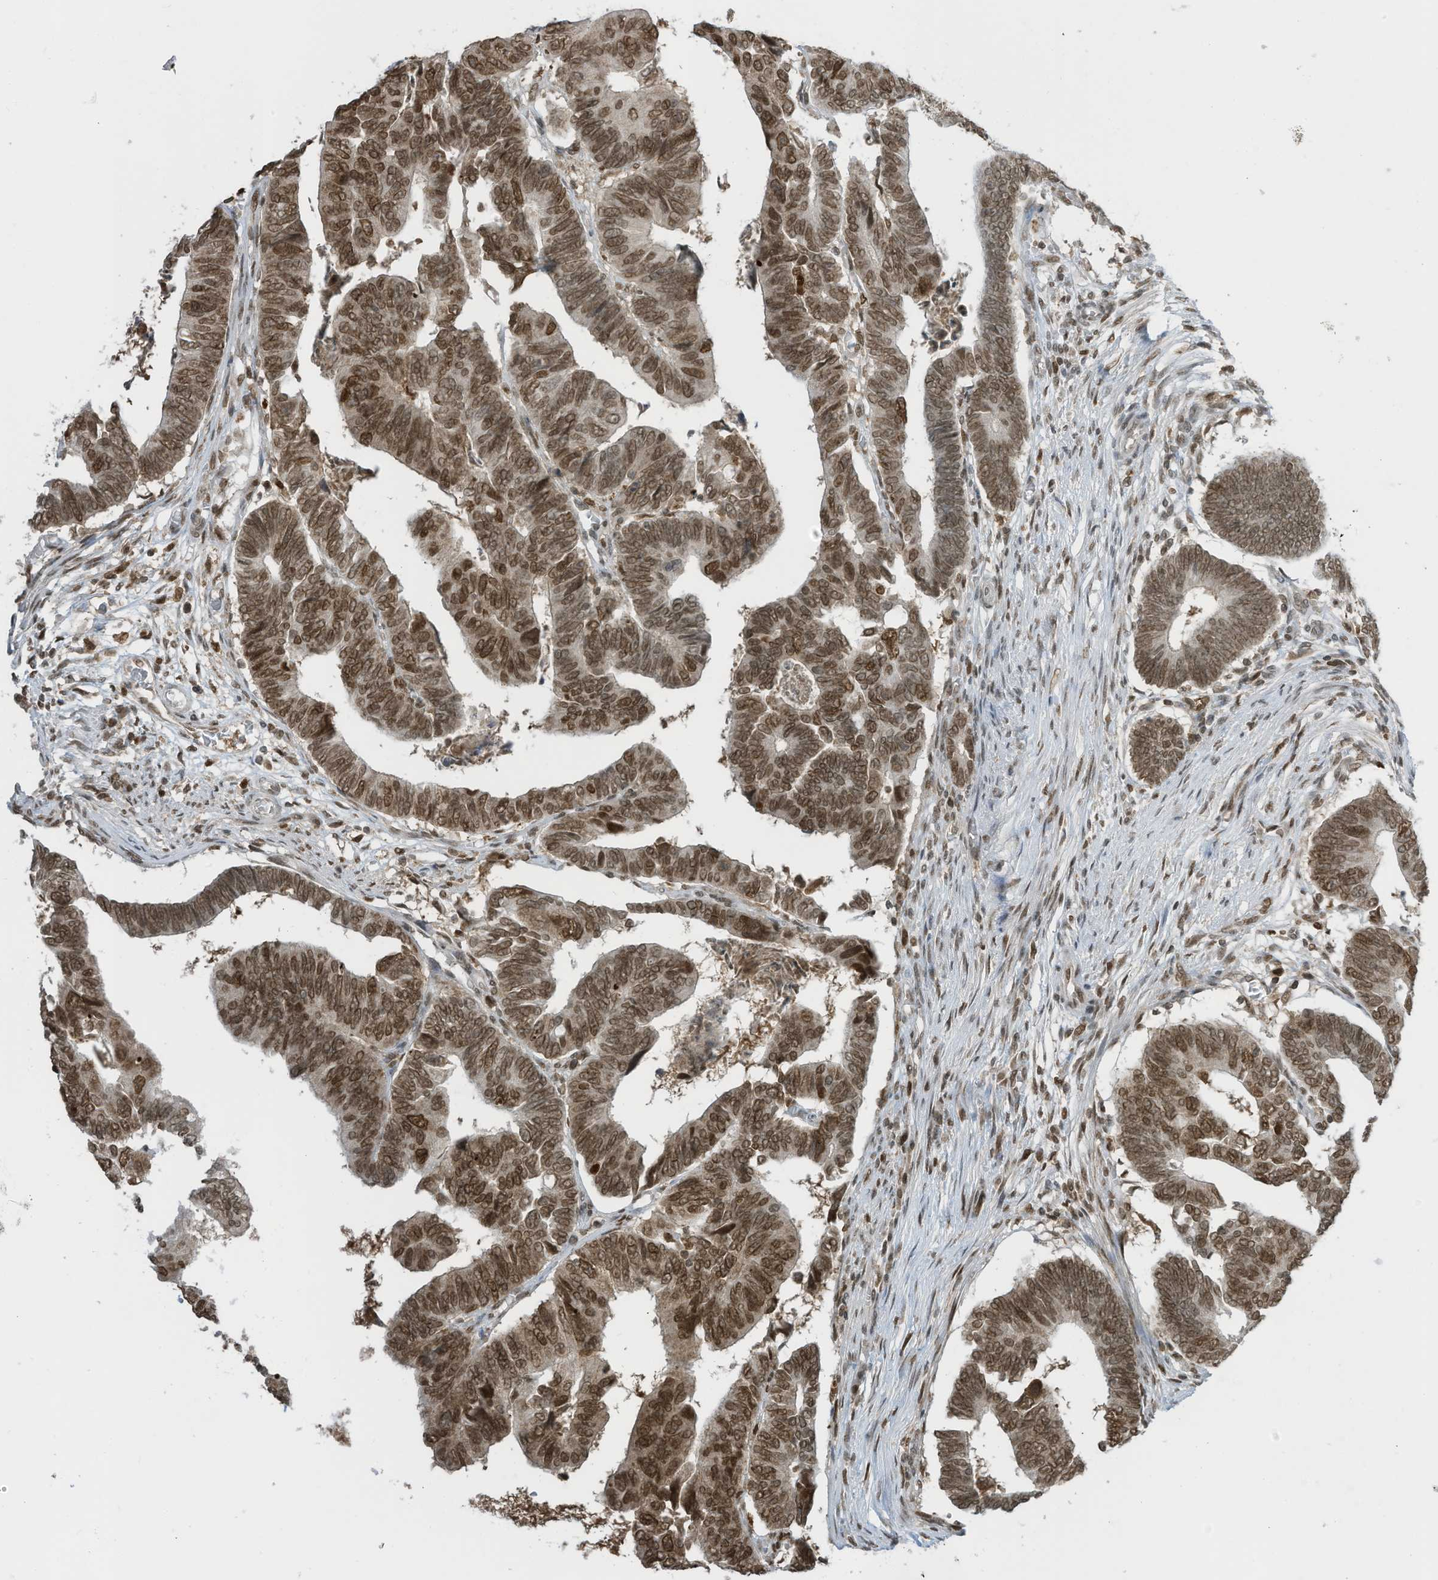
{"staining": {"intensity": "moderate", "quantity": ">75%", "location": "nuclear"}, "tissue": "colorectal cancer", "cell_type": "Tumor cells", "image_type": "cancer", "snomed": [{"axis": "morphology", "description": "Adenocarcinoma, NOS"}, {"axis": "topography", "description": "Rectum"}], "caption": "The immunohistochemical stain highlights moderate nuclear expression in tumor cells of colorectal adenocarcinoma tissue. (DAB IHC with brightfield microscopy, high magnification).", "gene": "KPNB1", "patient": {"sex": "female", "age": 65}}